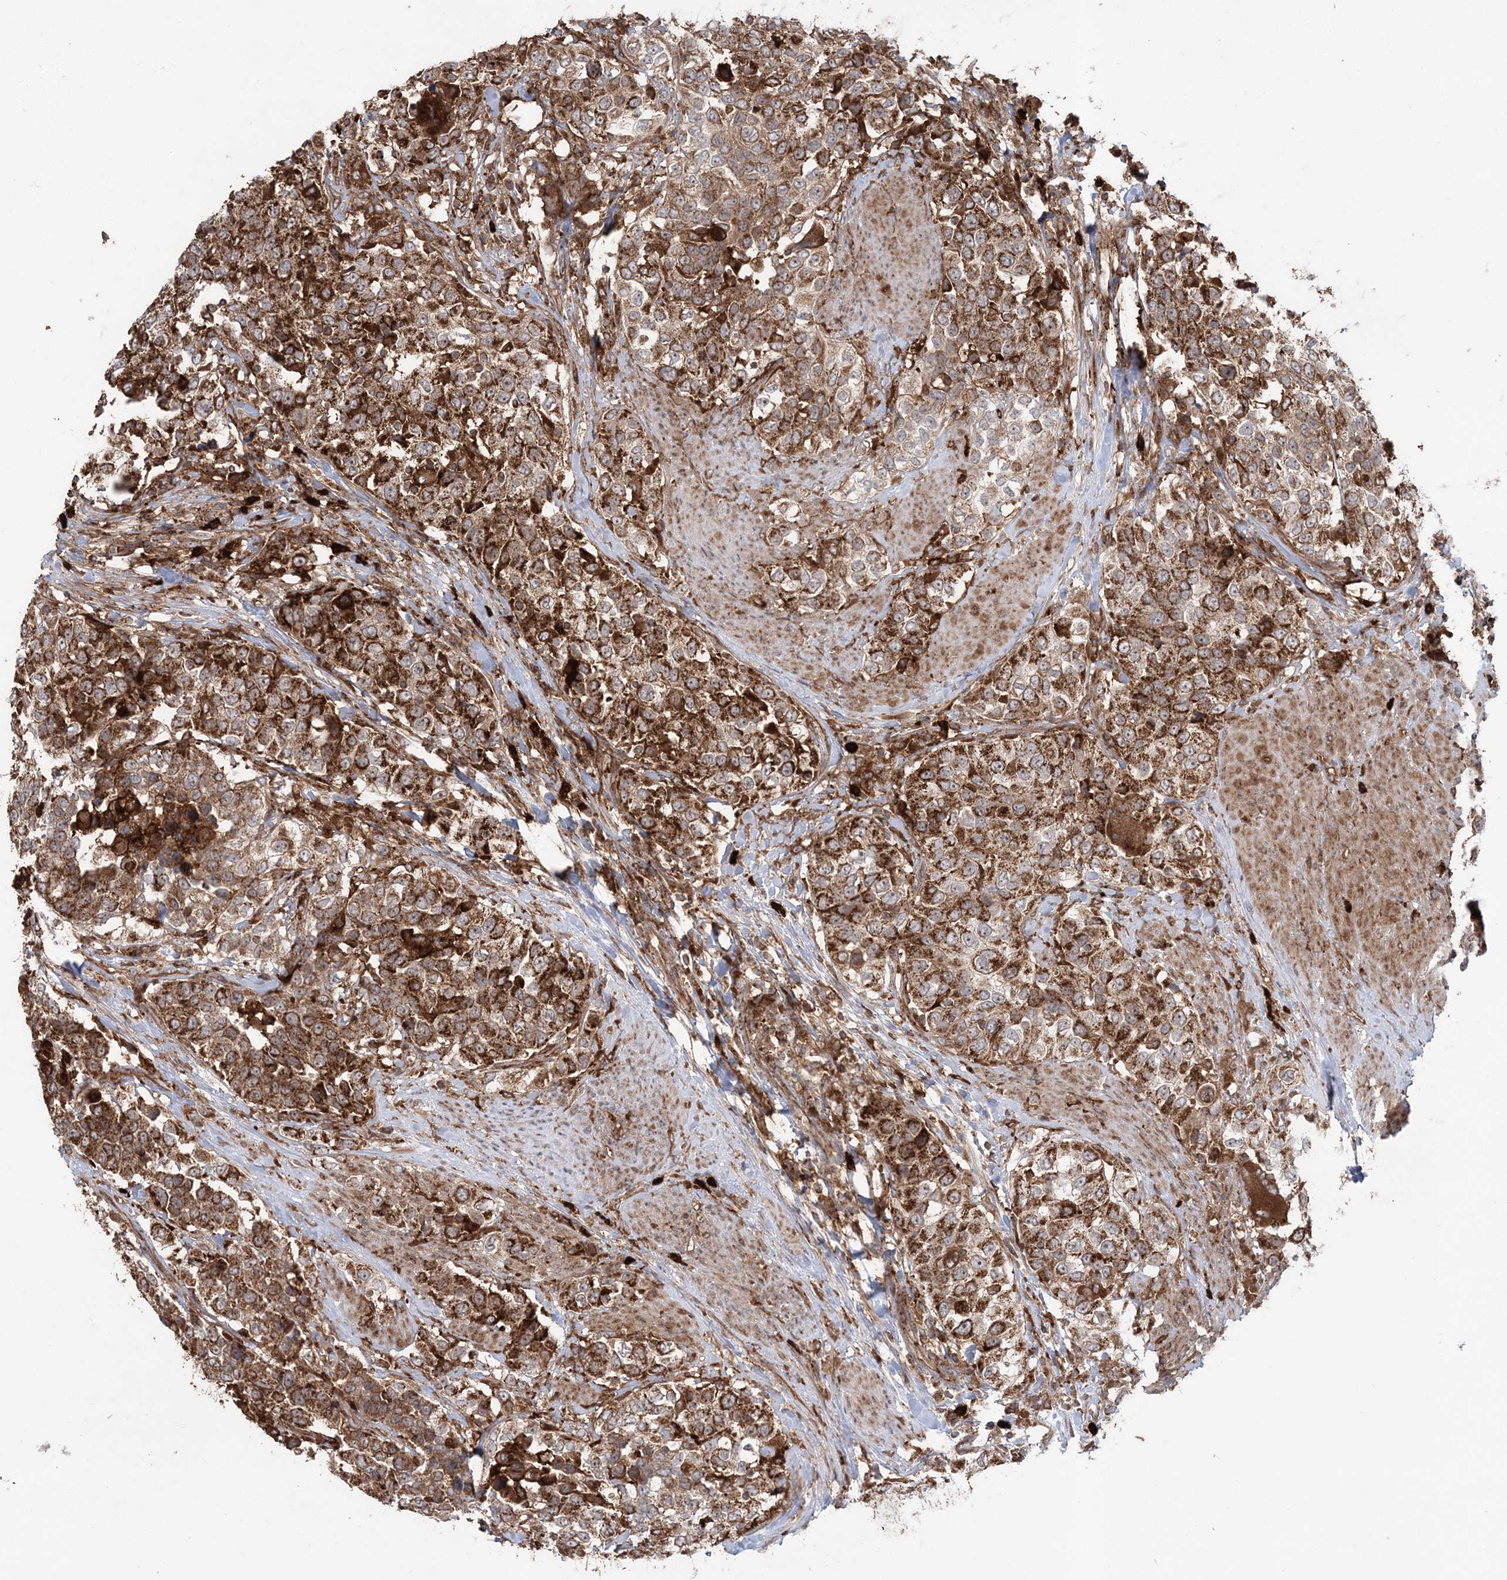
{"staining": {"intensity": "strong", "quantity": ">75%", "location": "cytoplasmic/membranous"}, "tissue": "urothelial cancer", "cell_type": "Tumor cells", "image_type": "cancer", "snomed": [{"axis": "morphology", "description": "Urothelial carcinoma, High grade"}, {"axis": "topography", "description": "Urinary bladder"}], "caption": "This is an image of immunohistochemistry staining of urothelial carcinoma (high-grade), which shows strong positivity in the cytoplasmic/membranous of tumor cells.", "gene": "LRPPRC", "patient": {"sex": "female", "age": 80}}